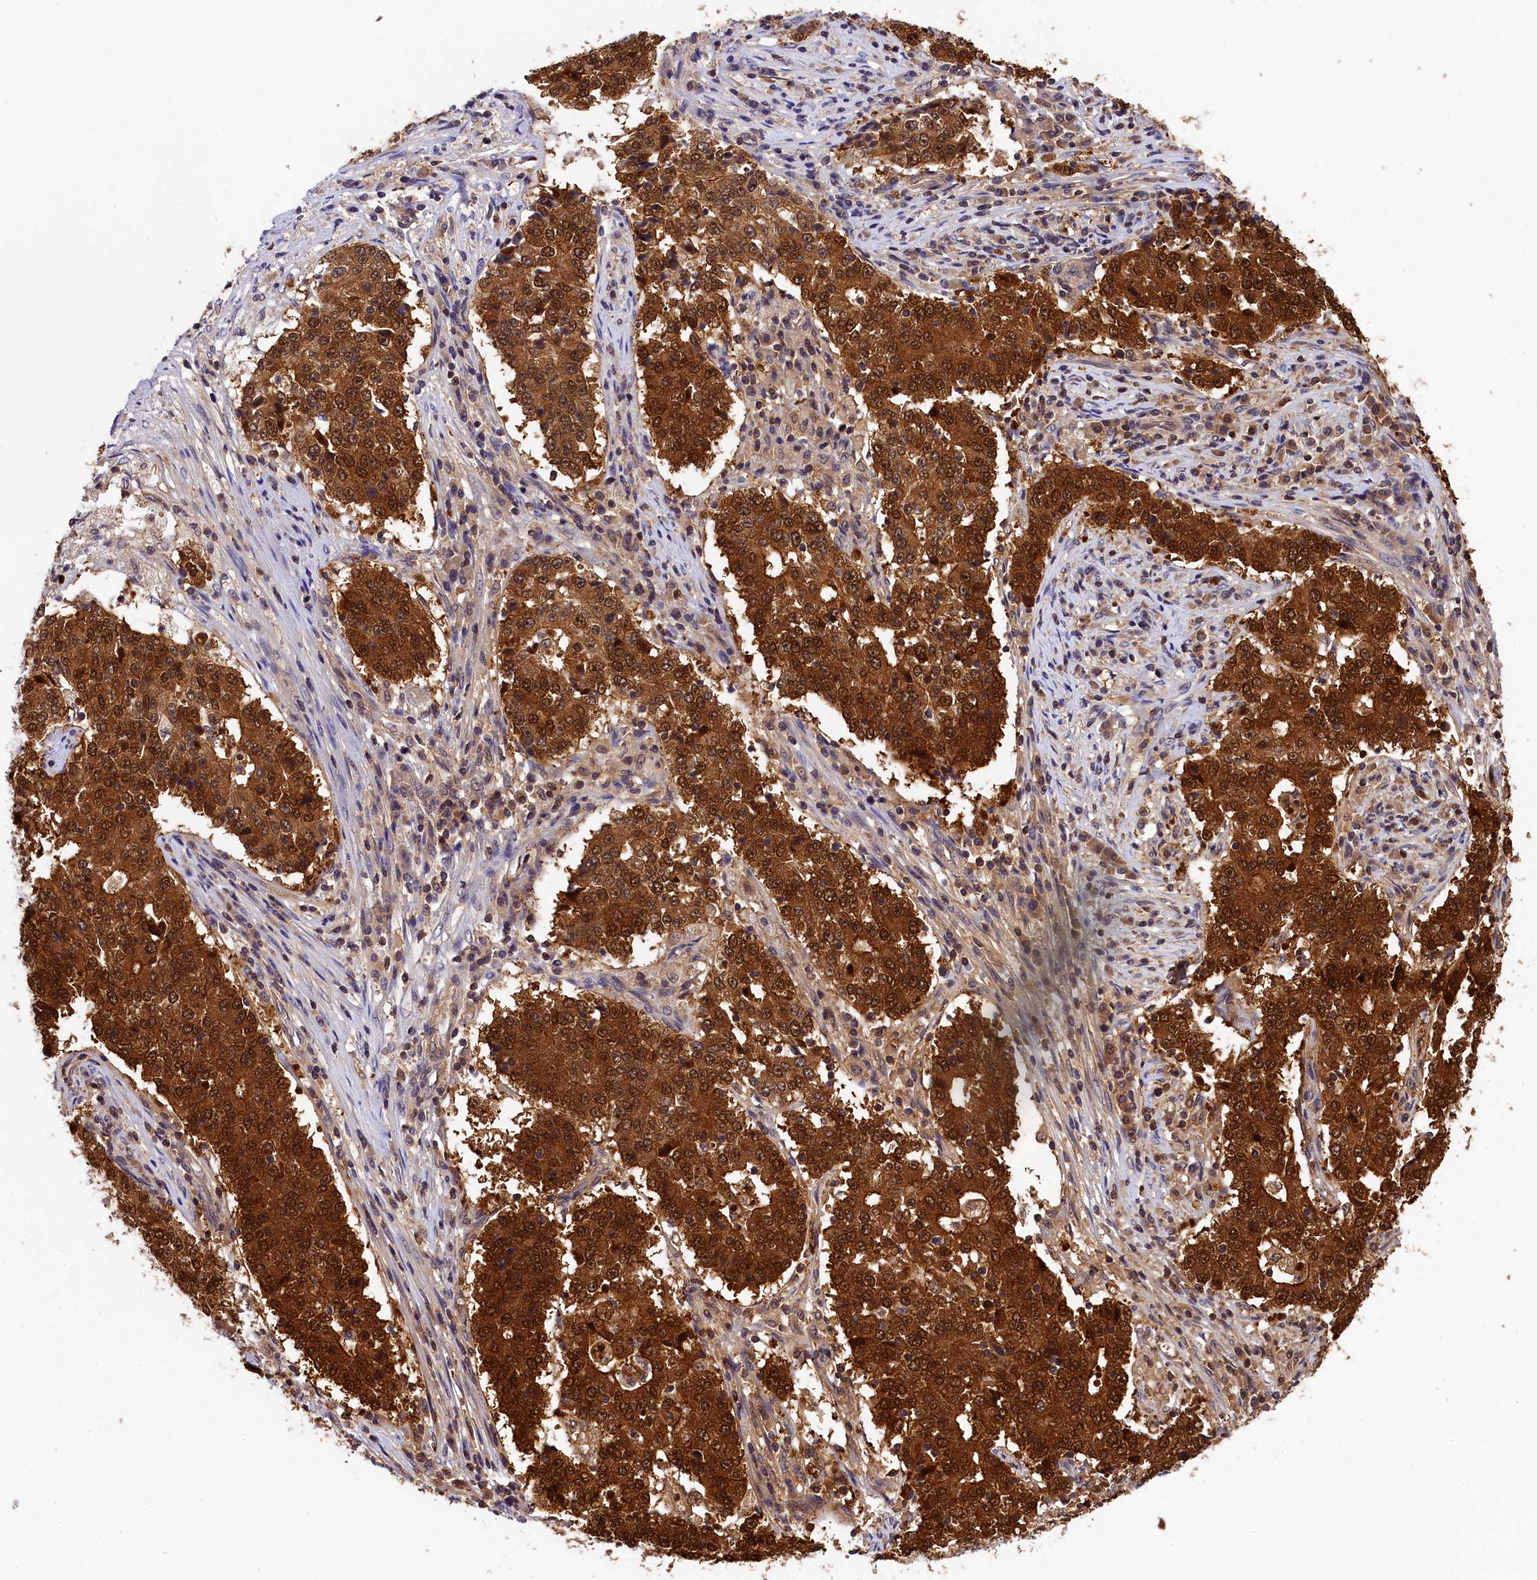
{"staining": {"intensity": "strong", "quantity": ">75%", "location": "cytoplasmic/membranous,nuclear"}, "tissue": "stomach cancer", "cell_type": "Tumor cells", "image_type": "cancer", "snomed": [{"axis": "morphology", "description": "Adenocarcinoma, NOS"}, {"axis": "topography", "description": "Stomach"}], "caption": "Immunohistochemistry (DAB (3,3'-diaminobenzidine)) staining of adenocarcinoma (stomach) shows strong cytoplasmic/membranous and nuclear protein positivity in approximately >75% of tumor cells.", "gene": "EIF6", "patient": {"sex": "male", "age": 59}}